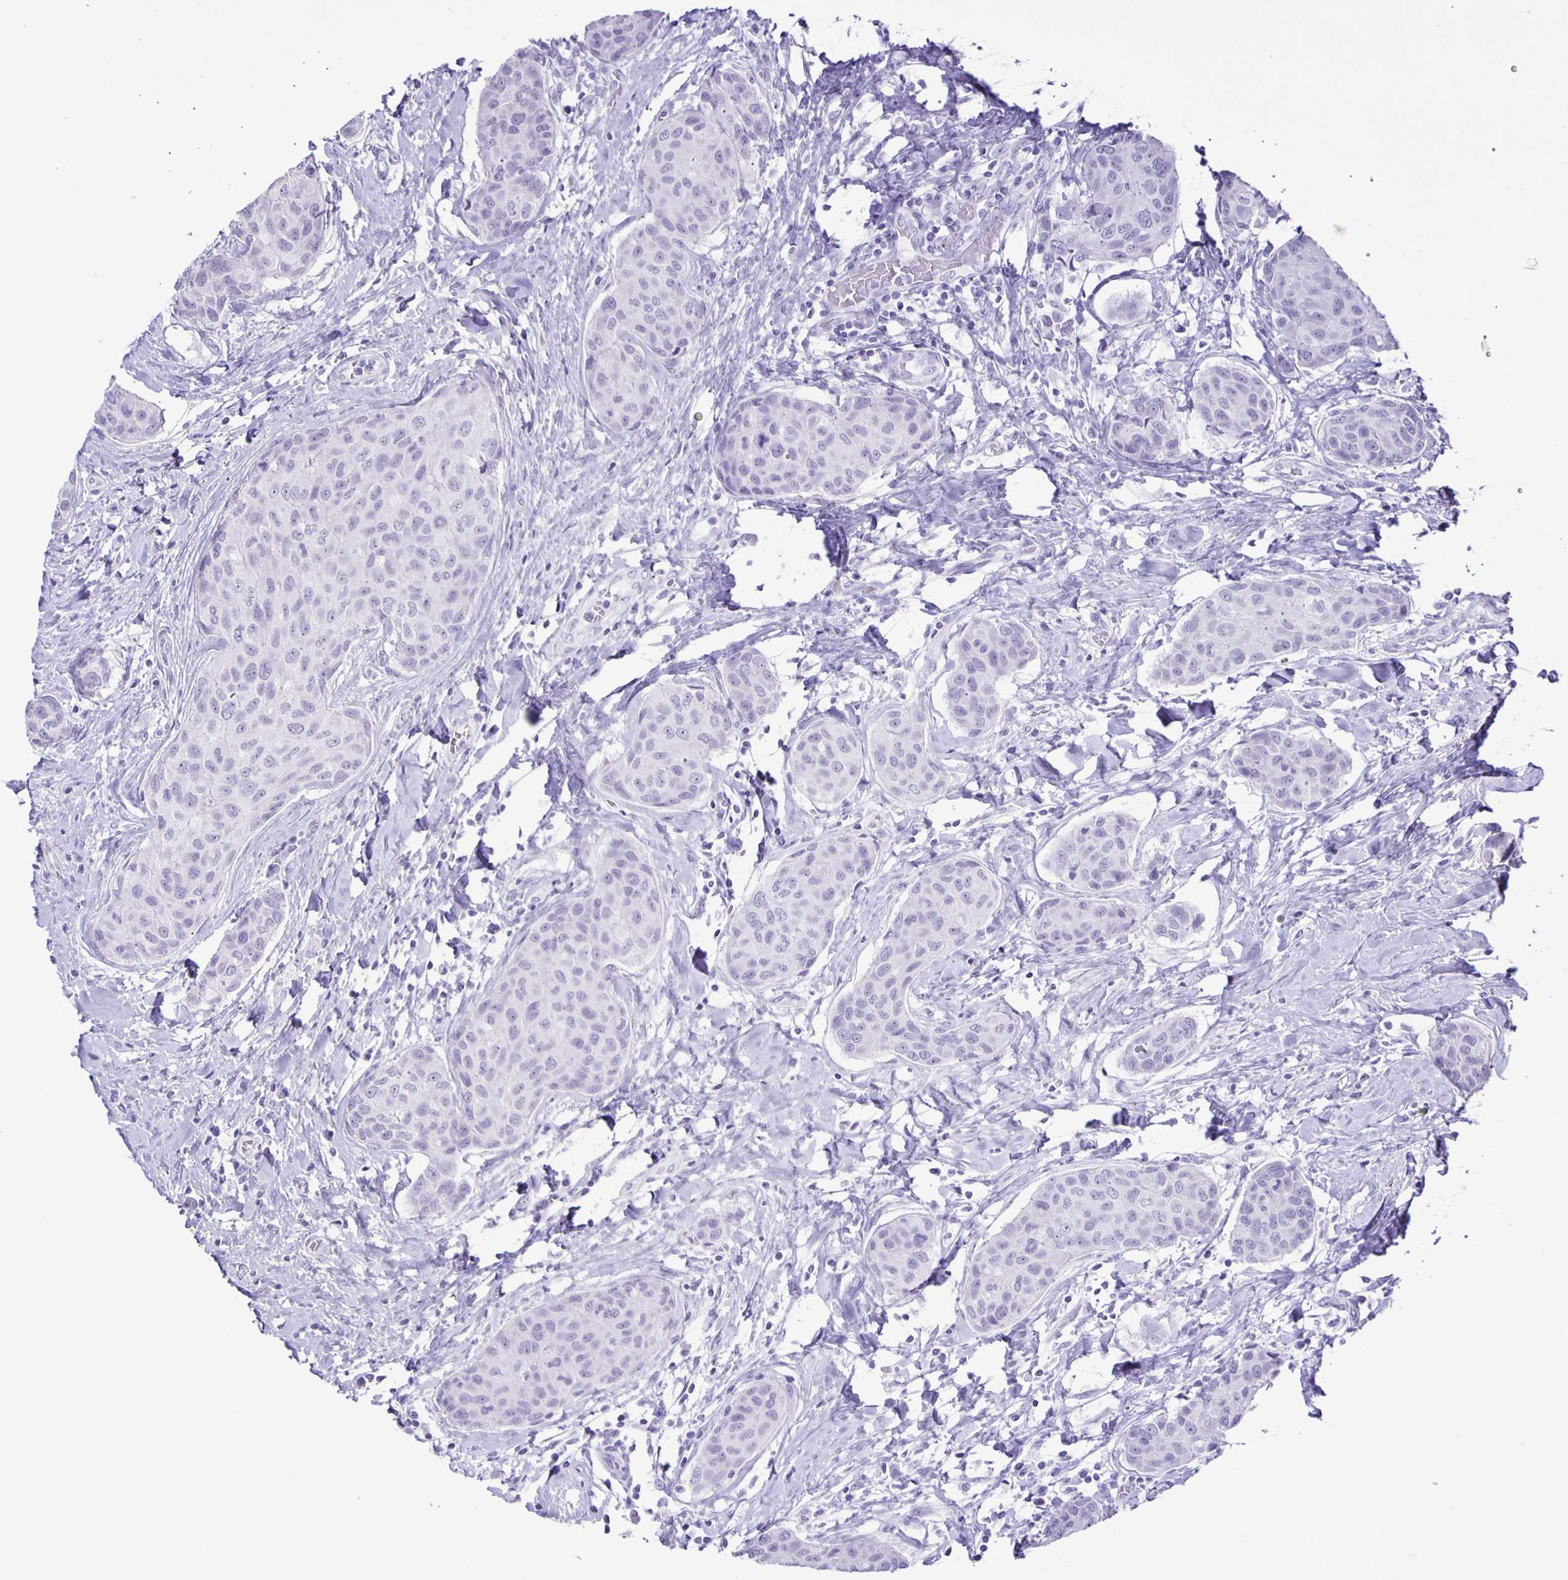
{"staining": {"intensity": "negative", "quantity": "none", "location": "none"}, "tissue": "breast cancer", "cell_type": "Tumor cells", "image_type": "cancer", "snomed": [{"axis": "morphology", "description": "Duct carcinoma"}, {"axis": "topography", "description": "Breast"}], "caption": "Breast cancer was stained to show a protein in brown. There is no significant positivity in tumor cells.", "gene": "EZHIP", "patient": {"sex": "female", "age": 80}}